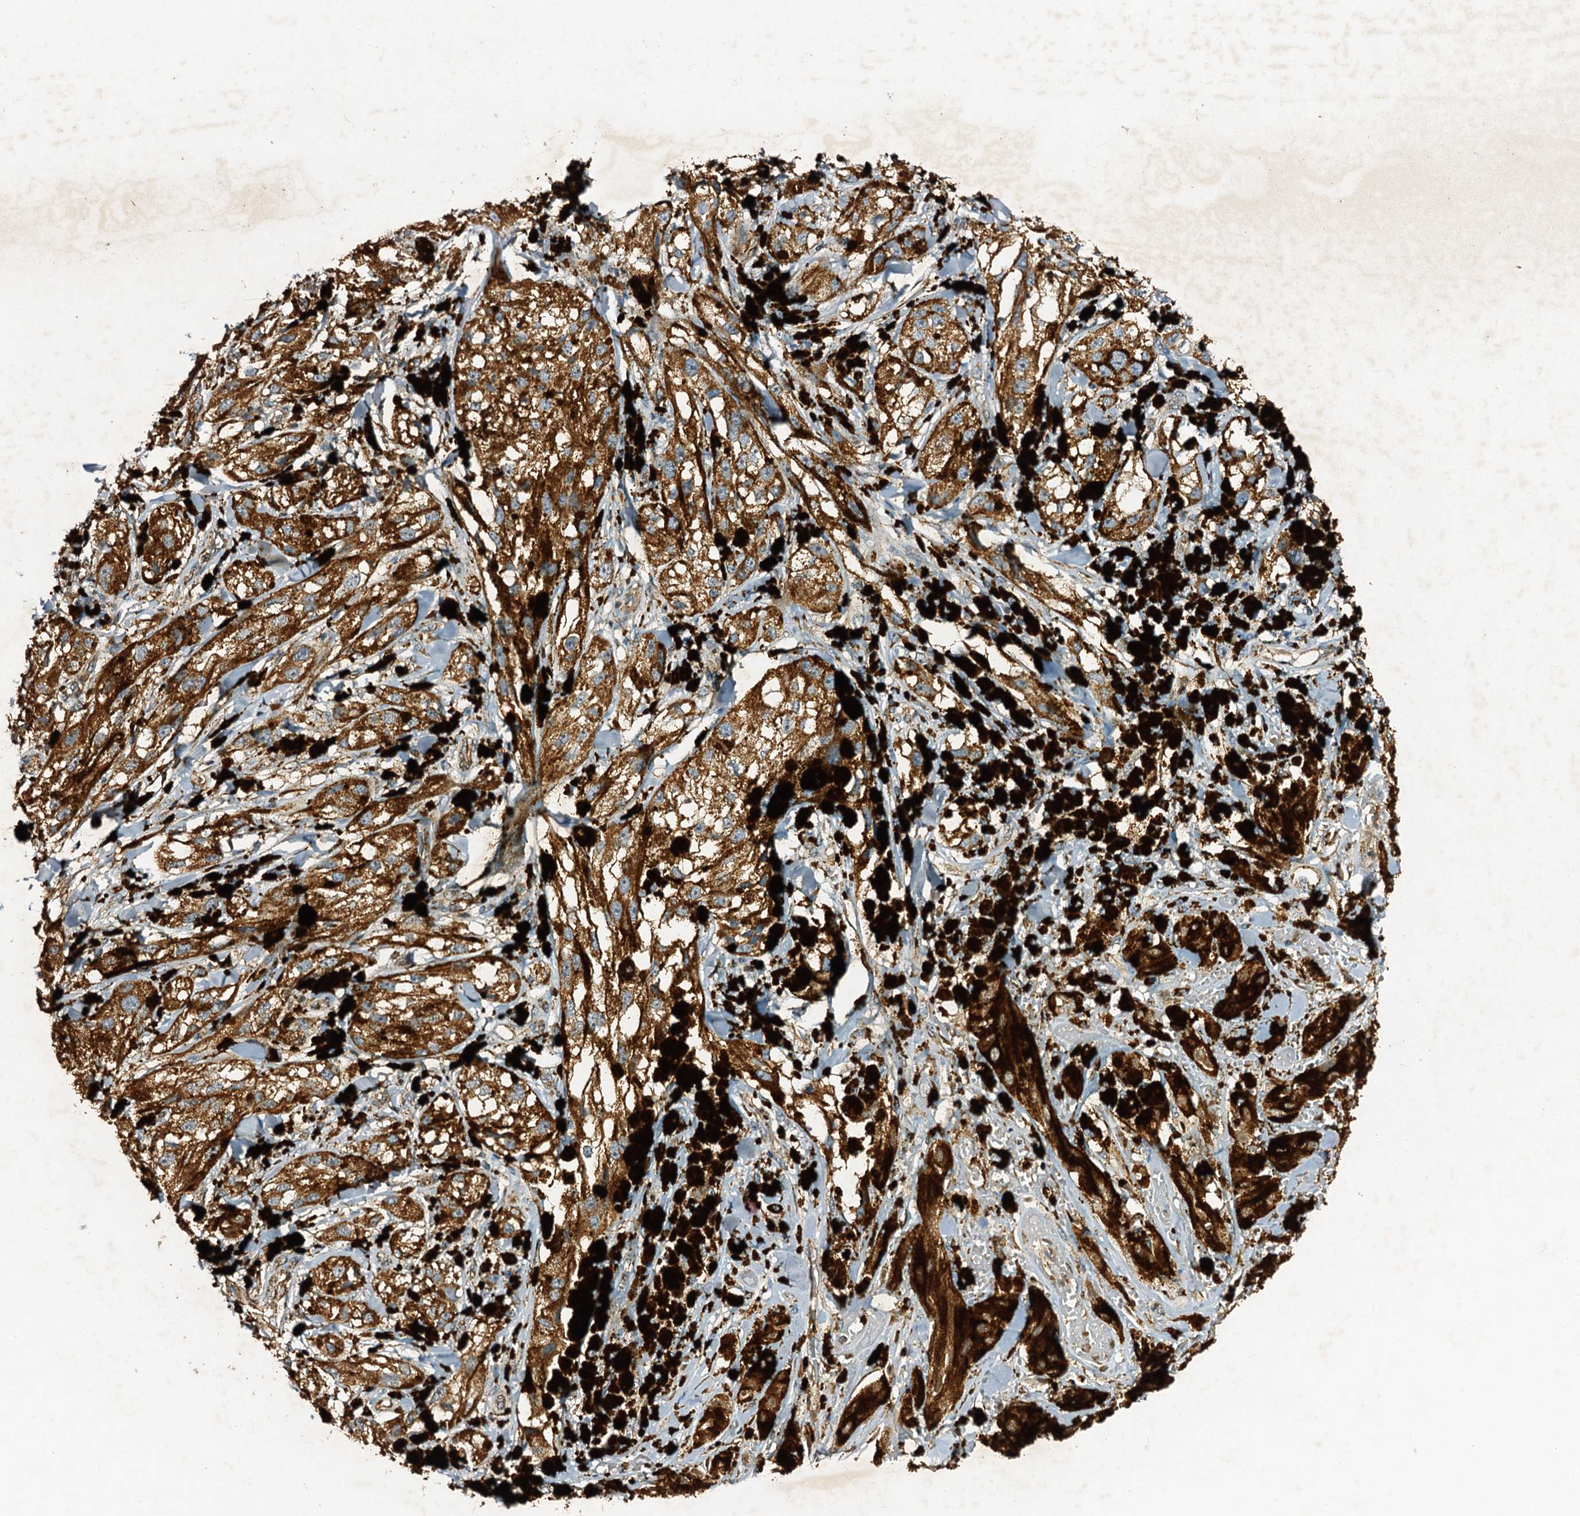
{"staining": {"intensity": "moderate", "quantity": ">75%", "location": "cytoplasmic/membranous"}, "tissue": "melanoma", "cell_type": "Tumor cells", "image_type": "cancer", "snomed": [{"axis": "morphology", "description": "Malignant melanoma, NOS"}, {"axis": "topography", "description": "Skin"}], "caption": "Immunohistochemical staining of human melanoma demonstrates moderate cytoplasmic/membranous protein expression in approximately >75% of tumor cells.", "gene": "NDUFA13", "patient": {"sex": "male", "age": 88}}